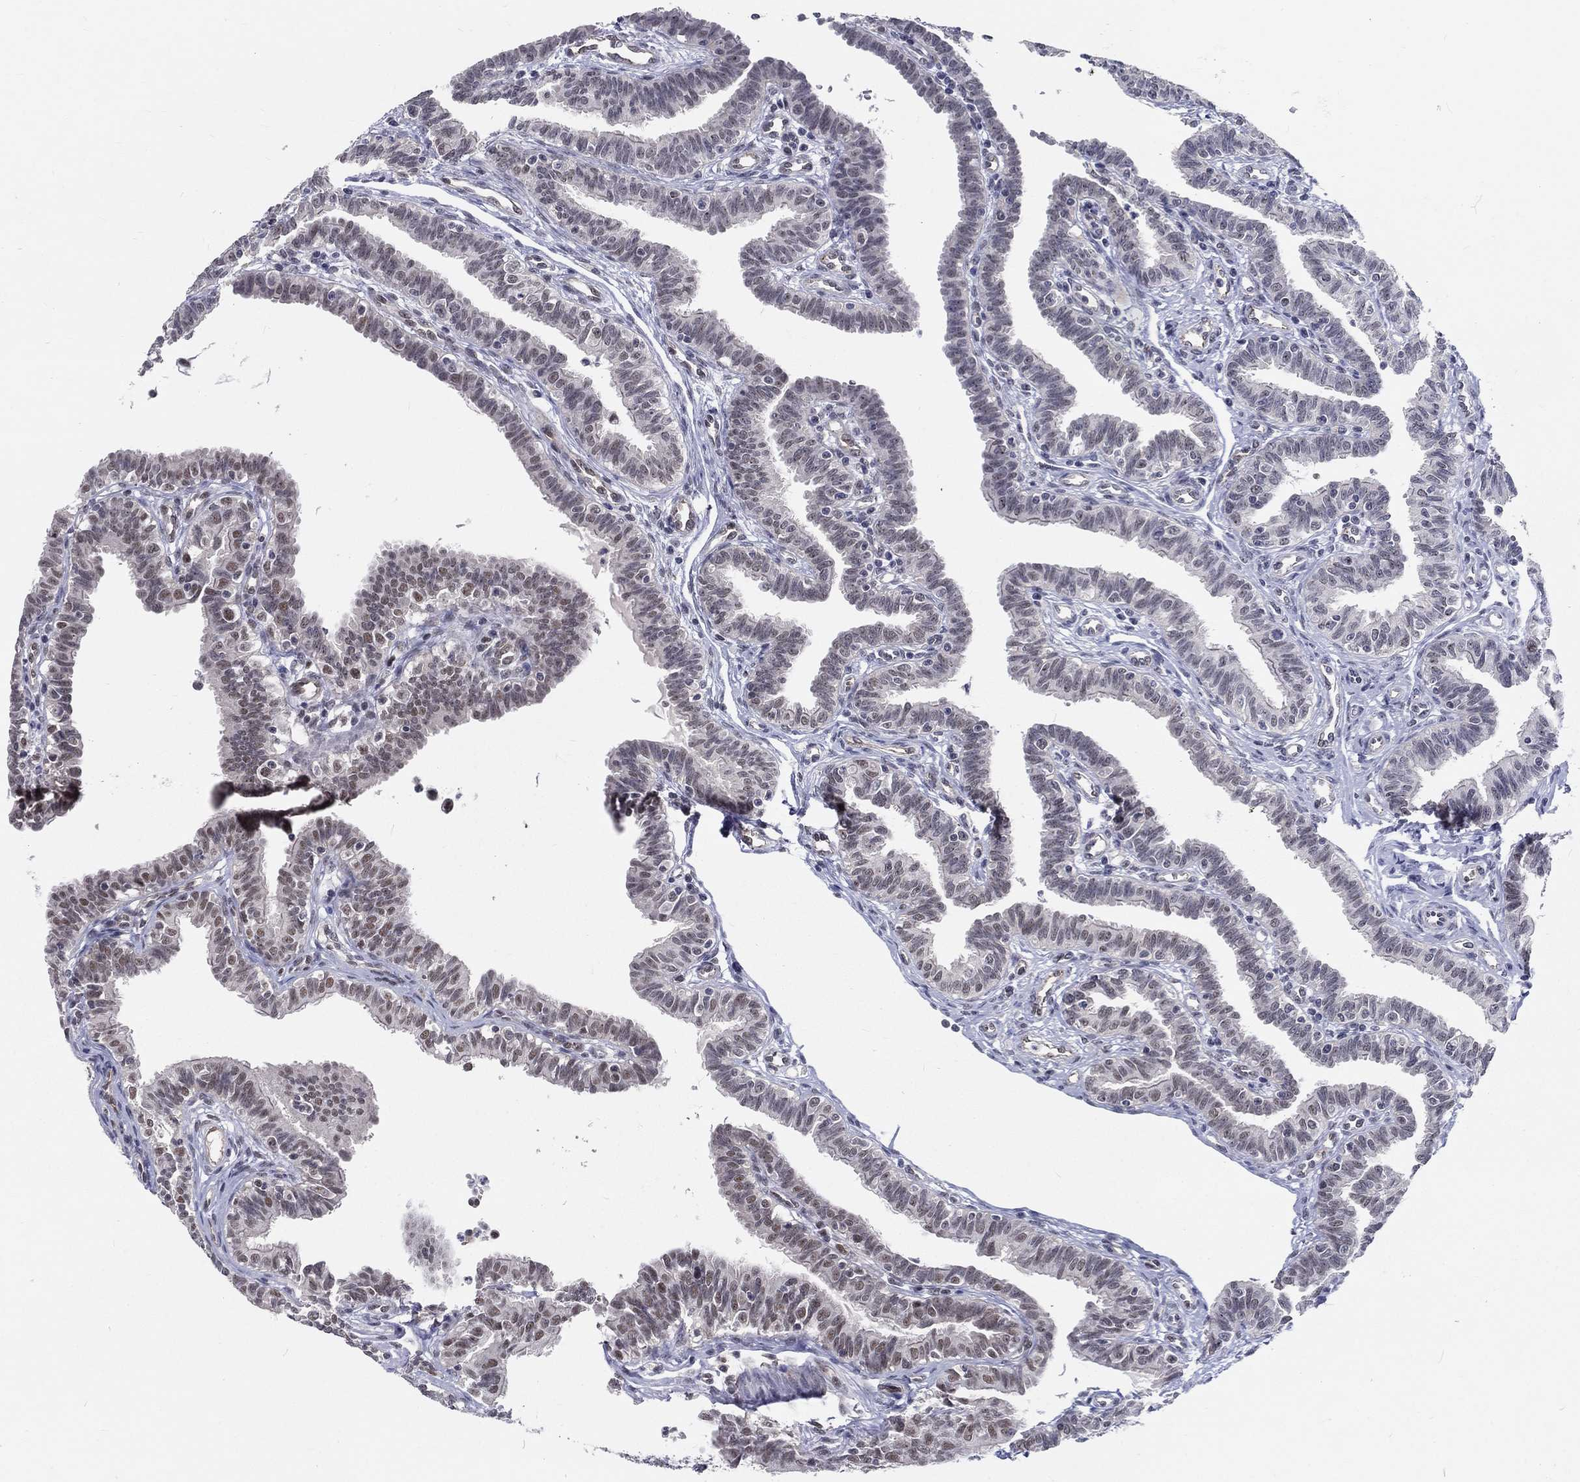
{"staining": {"intensity": "moderate", "quantity": "25%-75%", "location": "nuclear"}, "tissue": "fallopian tube", "cell_type": "Glandular cells", "image_type": "normal", "snomed": [{"axis": "morphology", "description": "Normal tissue, NOS"}, {"axis": "topography", "description": "Fallopian tube"}], "caption": "Human fallopian tube stained for a protein (brown) displays moderate nuclear positive expression in approximately 25%-75% of glandular cells.", "gene": "ZBED1", "patient": {"sex": "female", "age": 36}}